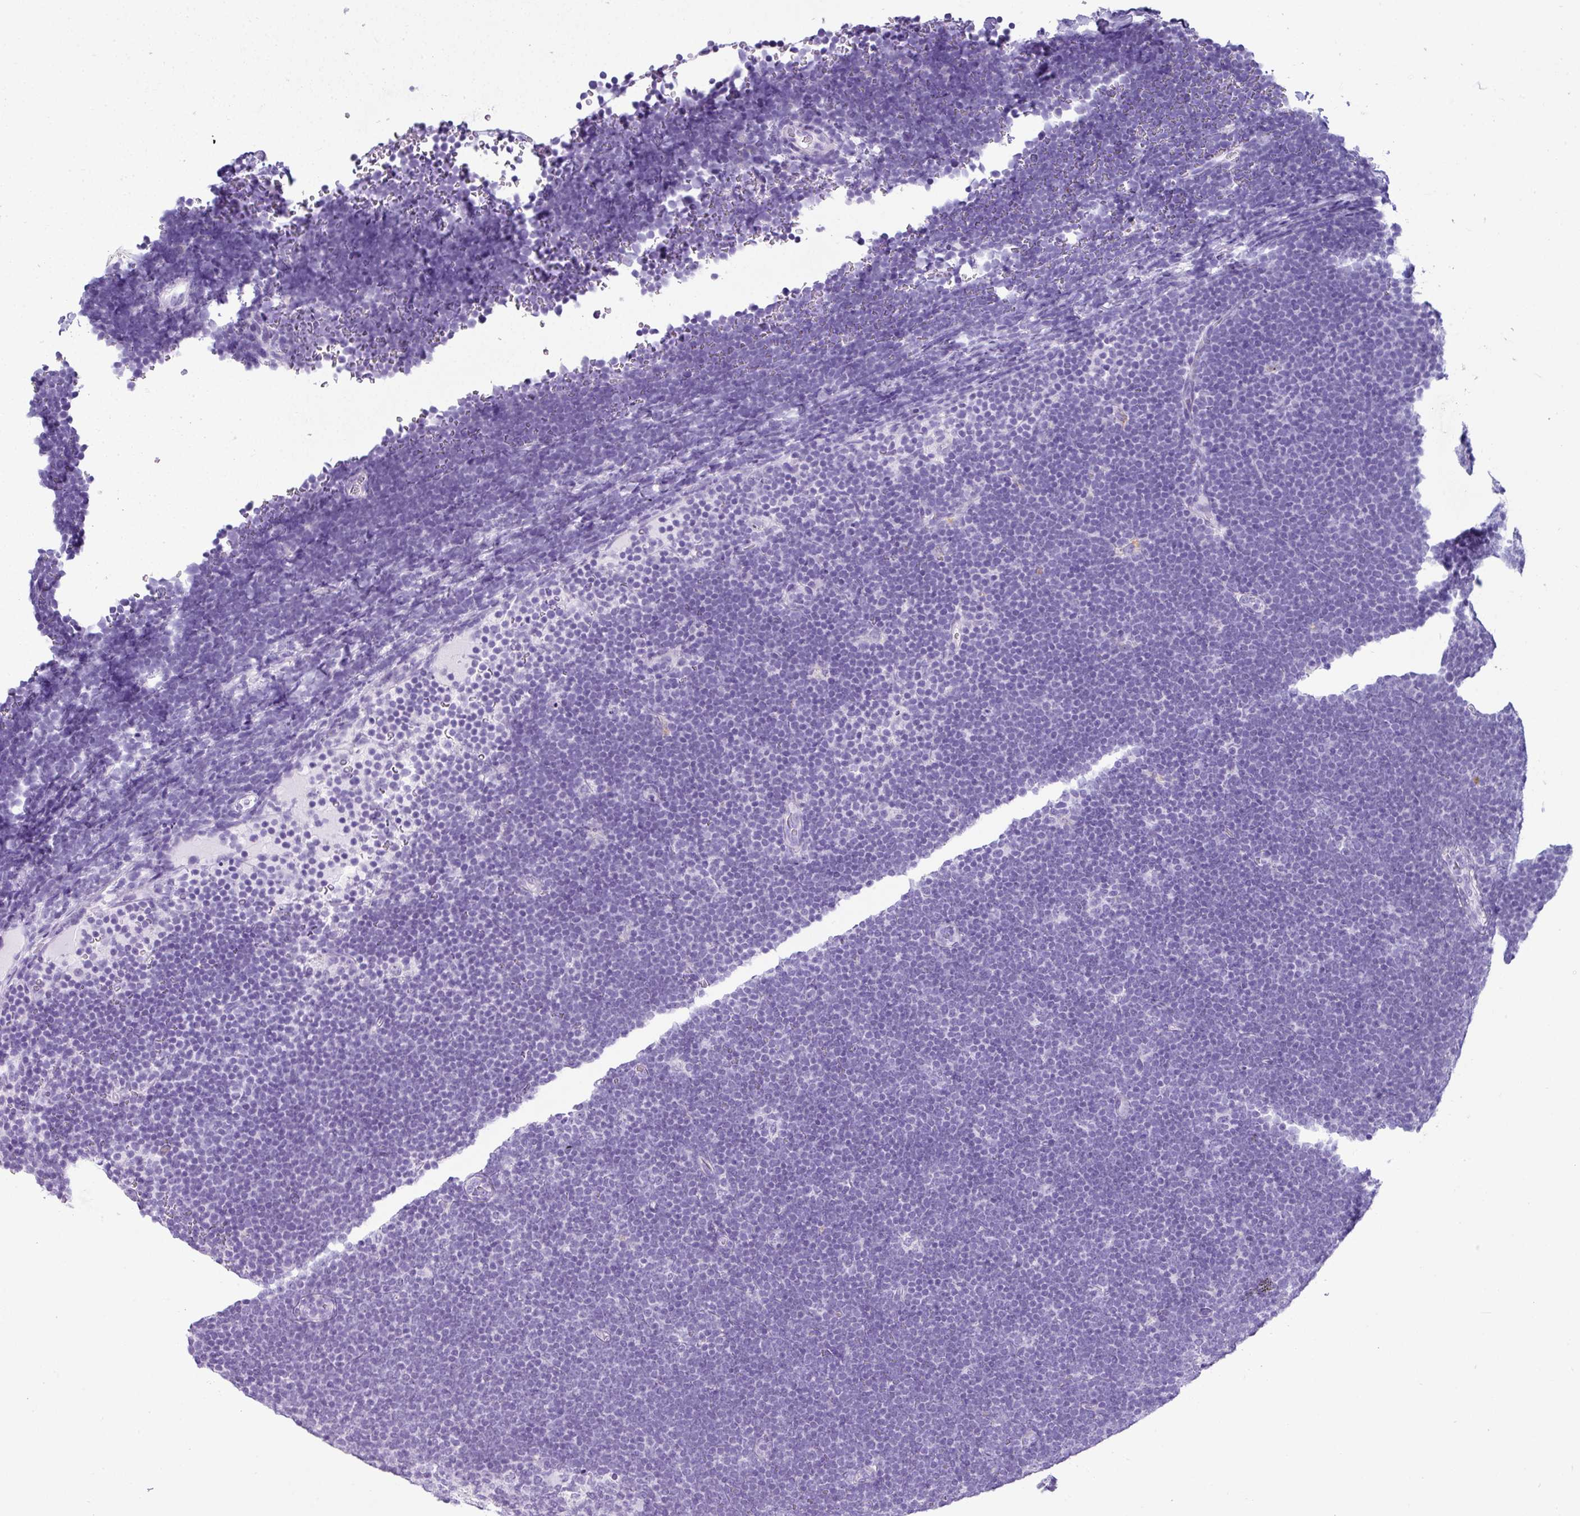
{"staining": {"intensity": "negative", "quantity": "none", "location": "none"}, "tissue": "lymphoma", "cell_type": "Tumor cells", "image_type": "cancer", "snomed": [{"axis": "morphology", "description": "Malignant lymphoma, non-Hodgkin's type, High grade"}, {"axis": "topography", "description": "Lymph node"}], "caption": "Lymphoma was stained to show a protein in brown. There is no significant staining in tumor cells.", "gene": "ZNF568", "patient": {"sex": "male", "age": 13}}